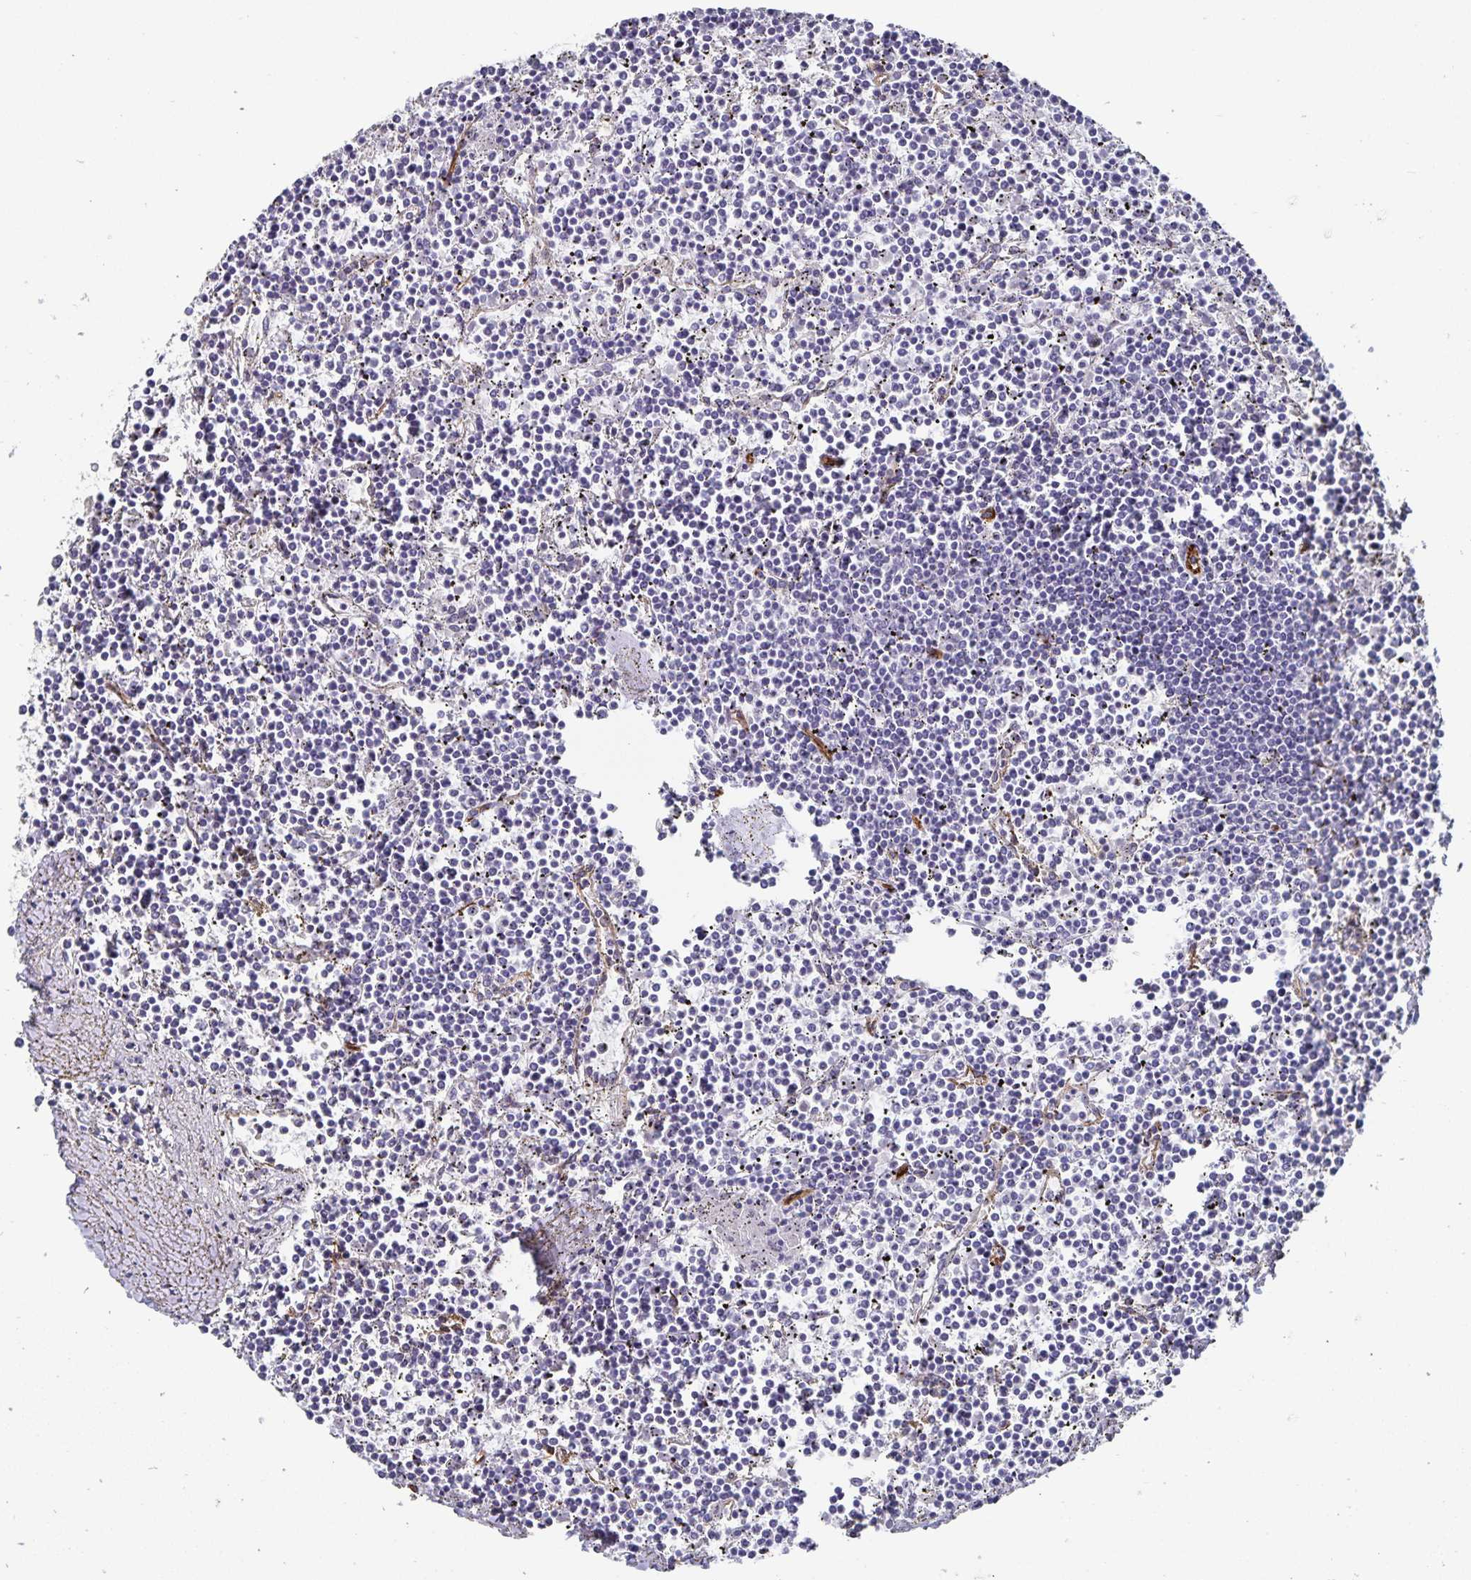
{"staining": {"intensity": "negative", "quantity": "none", "location": "none"}, "tissue": "lymphoma", "cell_type": "Tumor cells", "image_type": "cancer", "snomed": [{"axis": "morphology", "description": "Malignant lymphoma, non-Hodgkin's type, Low grade"}, {"axis": "topography", "description": "Spleen"}], "caption": "Tumor cells are negative for protein expression in human low-grade malignant lymphoma, non-Hodgkin's type. (DAB IHC visualized using brightfield microscopy, high magnification).", "gene": "PODXL", "patient": {"sex": "female", "age": 19}}